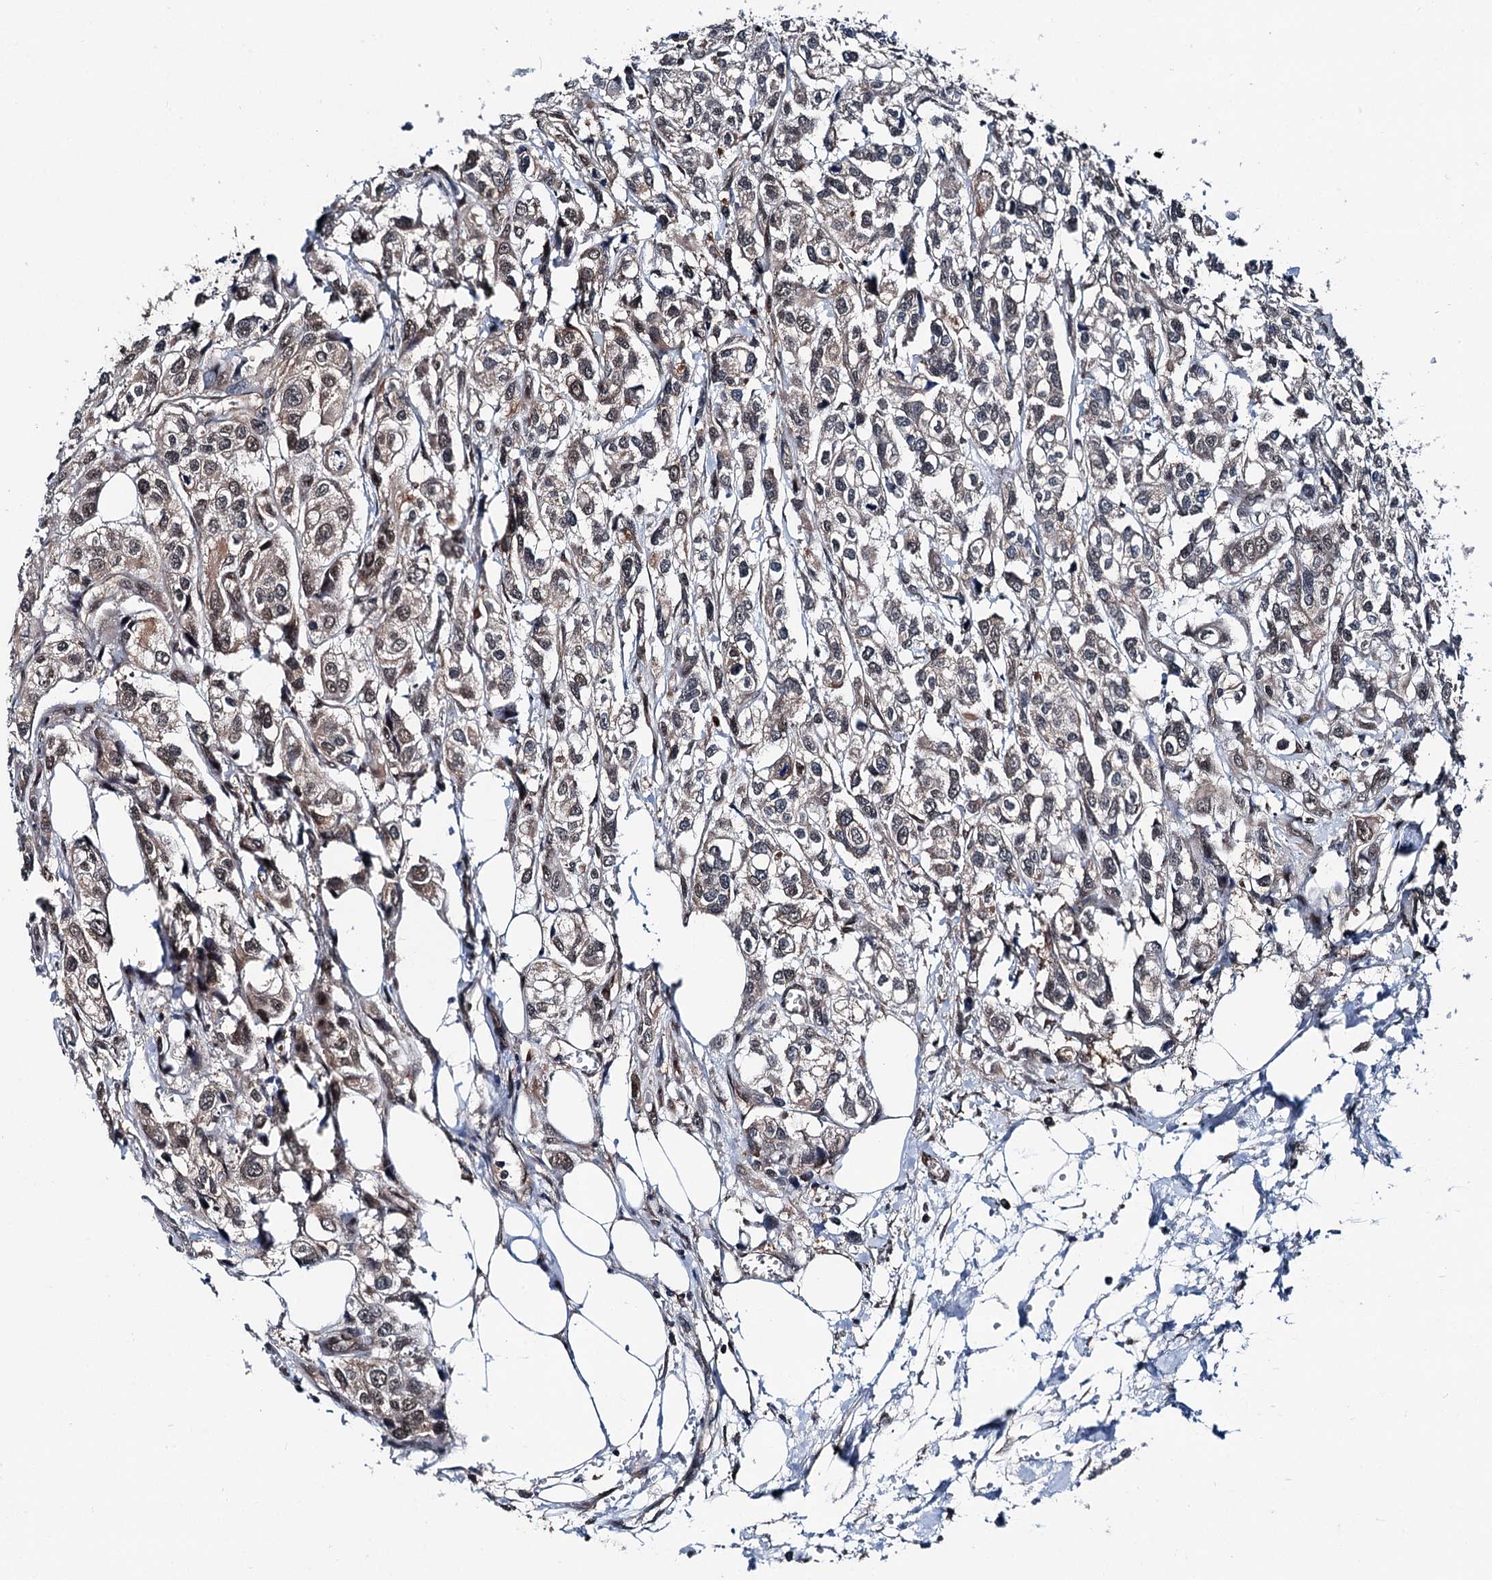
{"staining": {"intensity": "weak", "quantity": ">75%", "location": "nuclear"}, "tissue": "urothelial cancer", "cell_type": "Tumor cells", "image_type": "cancer", "snomed": [{"axis": "morphology", "description": "Urothelial carcinoma, High grade"}, {"axis": "topography", "description": "Urinary bladder"}], "caption": "Immunohistochemical staining of human high-grade urothelial carcinoma demonstrates weak nuclear protein staining in approximately >75% of tumor cells. The staining was performed using DAB to visualize the protein expression in brown, while the nuclei were stained in blue with hematoxylin (Magnification: 20x).", "gene": "PSMD13", "patient": {"sex": "male", "age": 67}}